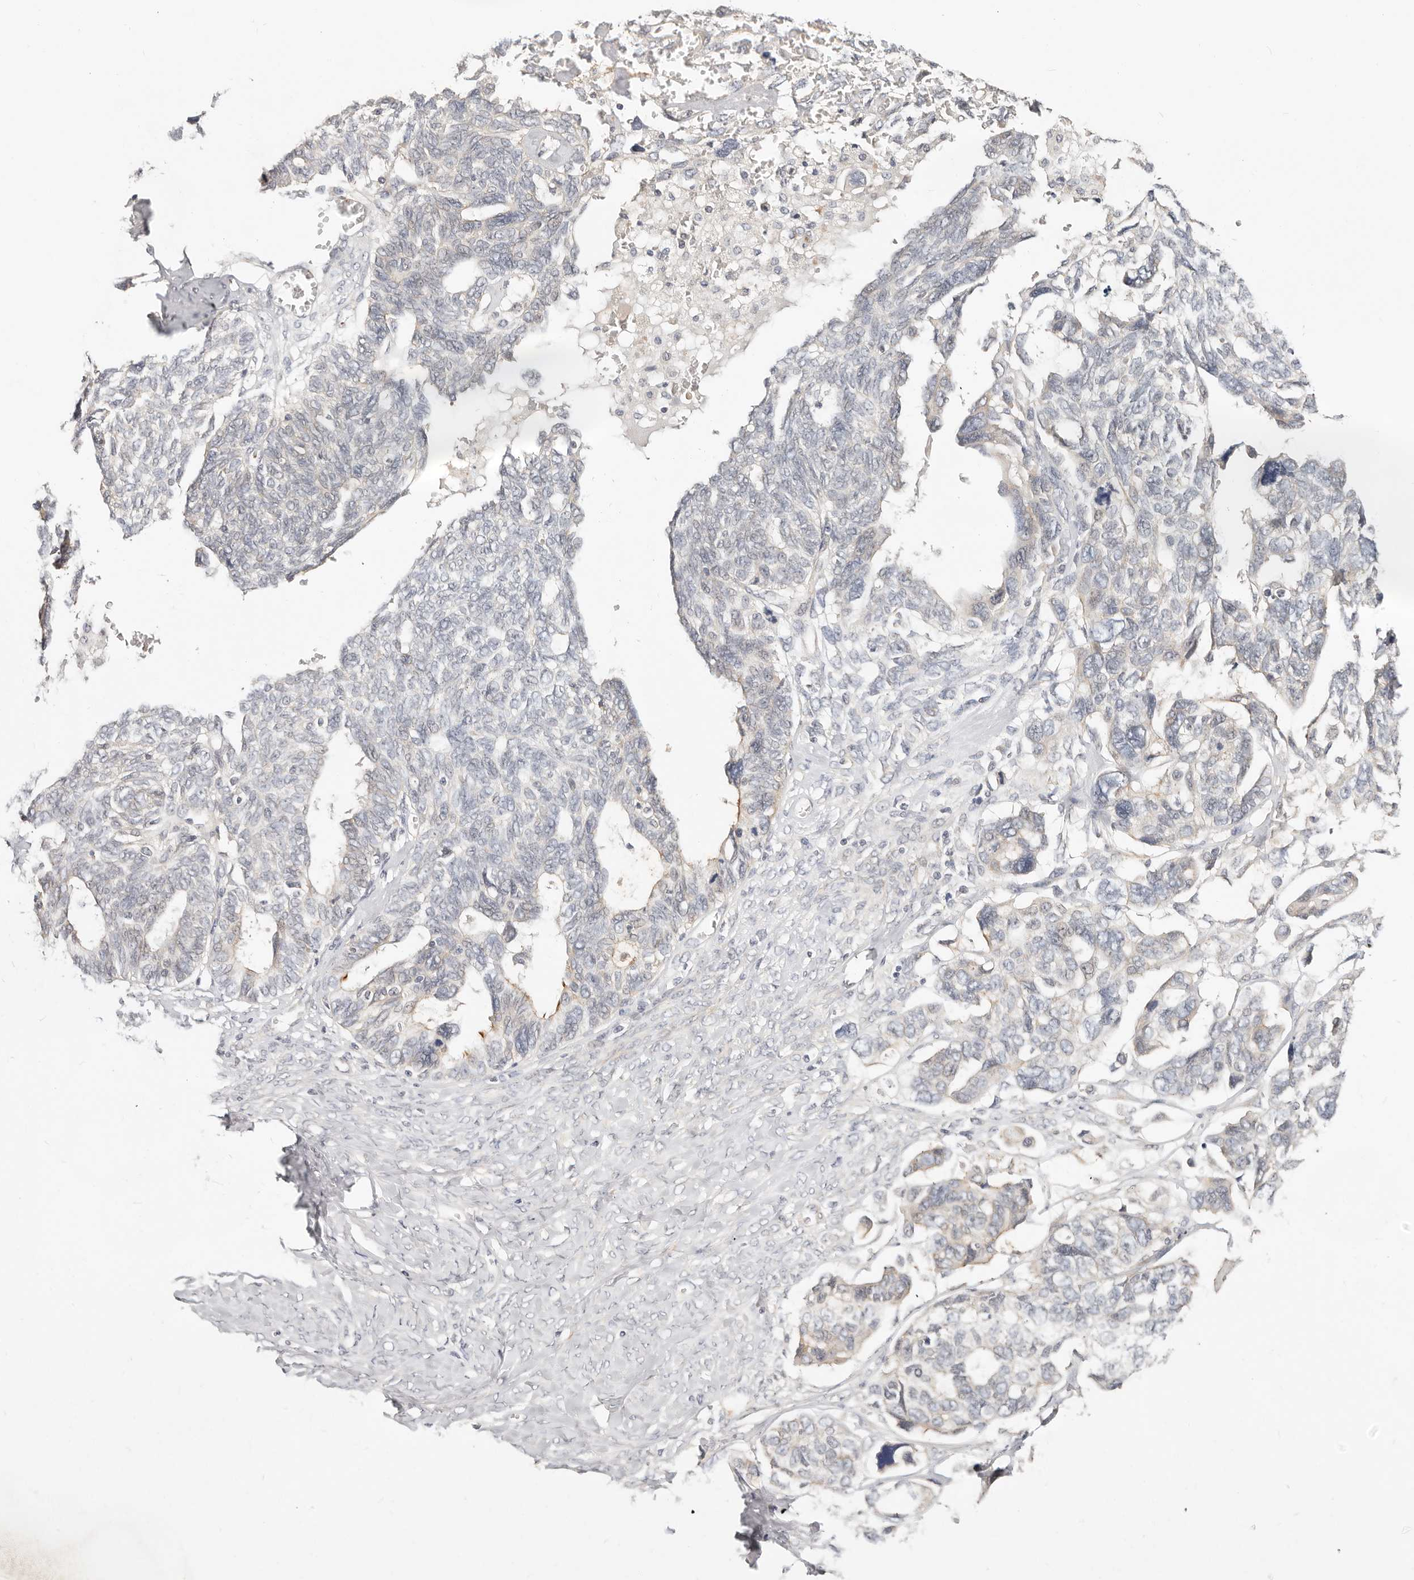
{"staining": {"intensity": "weak", "quantity": "<25%", "location": "cytoplasmic/membranous"}, "tissue": "ovarian cancer", "cell_type": "Tumor cells", "image_type": "cancer", "snomed": [{"axis": "morphology", "description": "Cystadenocarcinoma, serous, NOS"}, {"axis": "topography", "description": "Ovary"}], "caption": "Serous cystadenocarcinoma (ovarian) stained for a protein using immunohistochemistry (IHC) reveals no expression tumor cells.", "gene": "ZRANB1", "patient": {"sex": "female", "age": 79}}